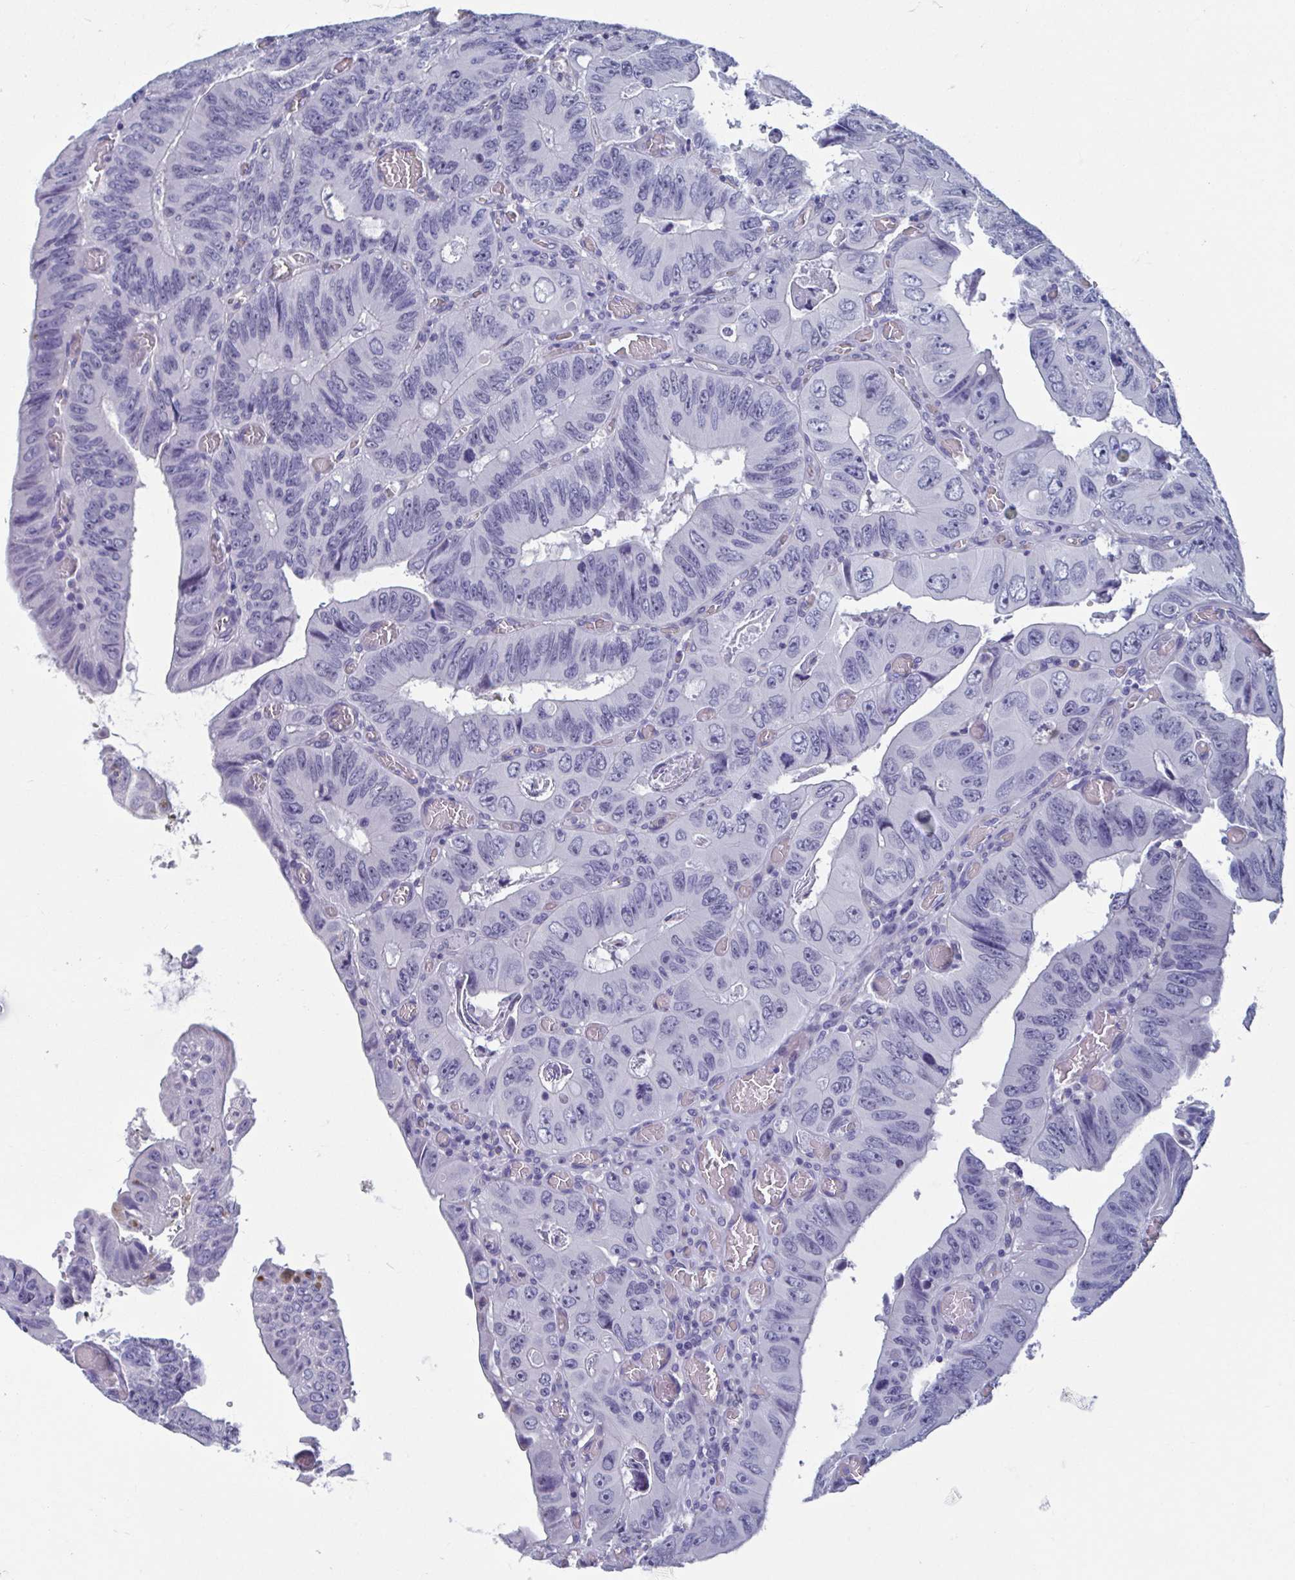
{"staining": {"intensity": "negative", "quantity": "none", "location": "none"}, "tissue": "colorectal cancer", "cell_type": "Tumor cells", "image_type": "cancer", "snomed": [{"axis": "morphology", "description": "Adenocarcinoma, NOS"}, {"axis": "topography", "description": "Colon"}], "caption": "A photomicrograph of adenocarcinoma (colorectal) stained for a protein exhibits no brown staining in tumor cells. (Stains: DAB (3,3'-diaminobenzidine) IHC with hematoxylin counter stain, Microscopy: brightfield microscopy at high magnification).", "gene": "MORC4", "patient": {"sex": "female", "age": 84}}